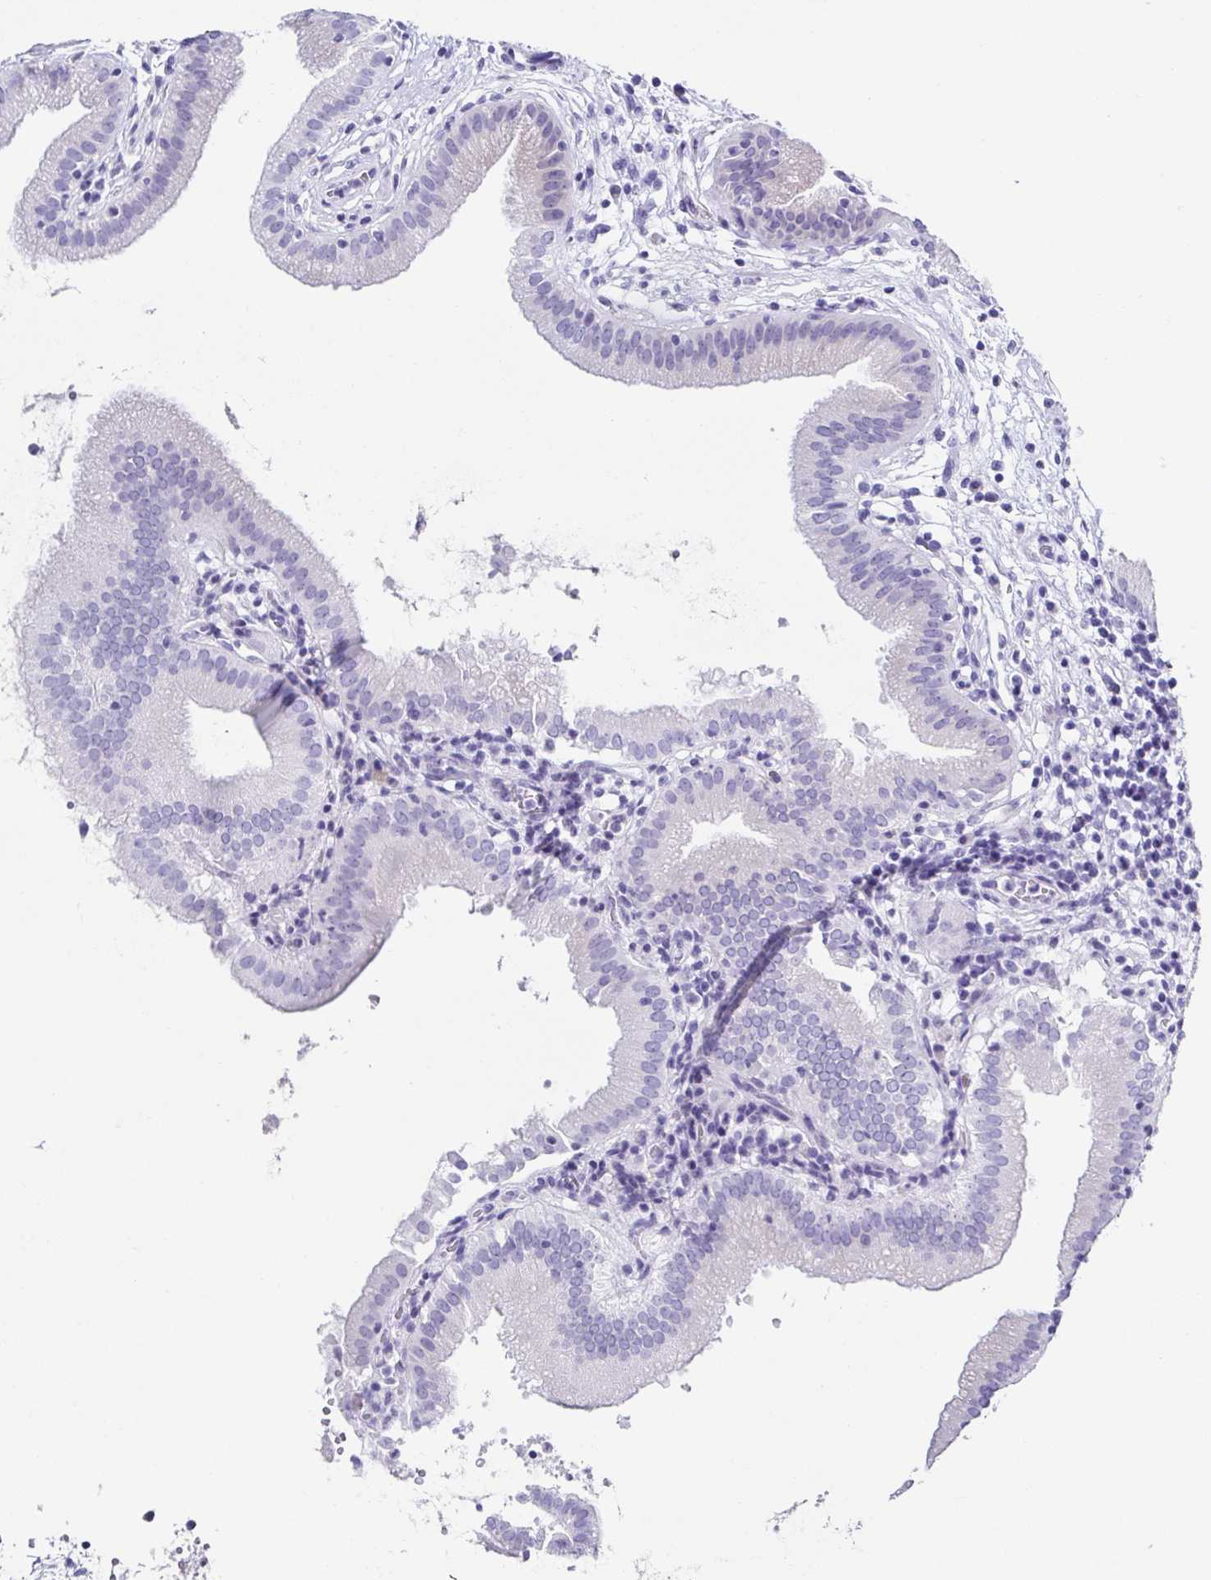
{"staining": {"intensity": "negative", "quantity": "none", "location": "none"}, "tissue": "gallbladder", "cell_type": "Glandular cells", "image_type": "normal", "snomed": [{"axis": "morphology", "description": "Normal tissue, NOS"}, {"axis": "topography", "description": "Gallbladder"}], "caption": "Immunohistochemical staining of benign gallbladder exhibits no significant expression in glandular cells.", "gene": "TNNT2", "patient": {"sex": "female", "age": 65}}